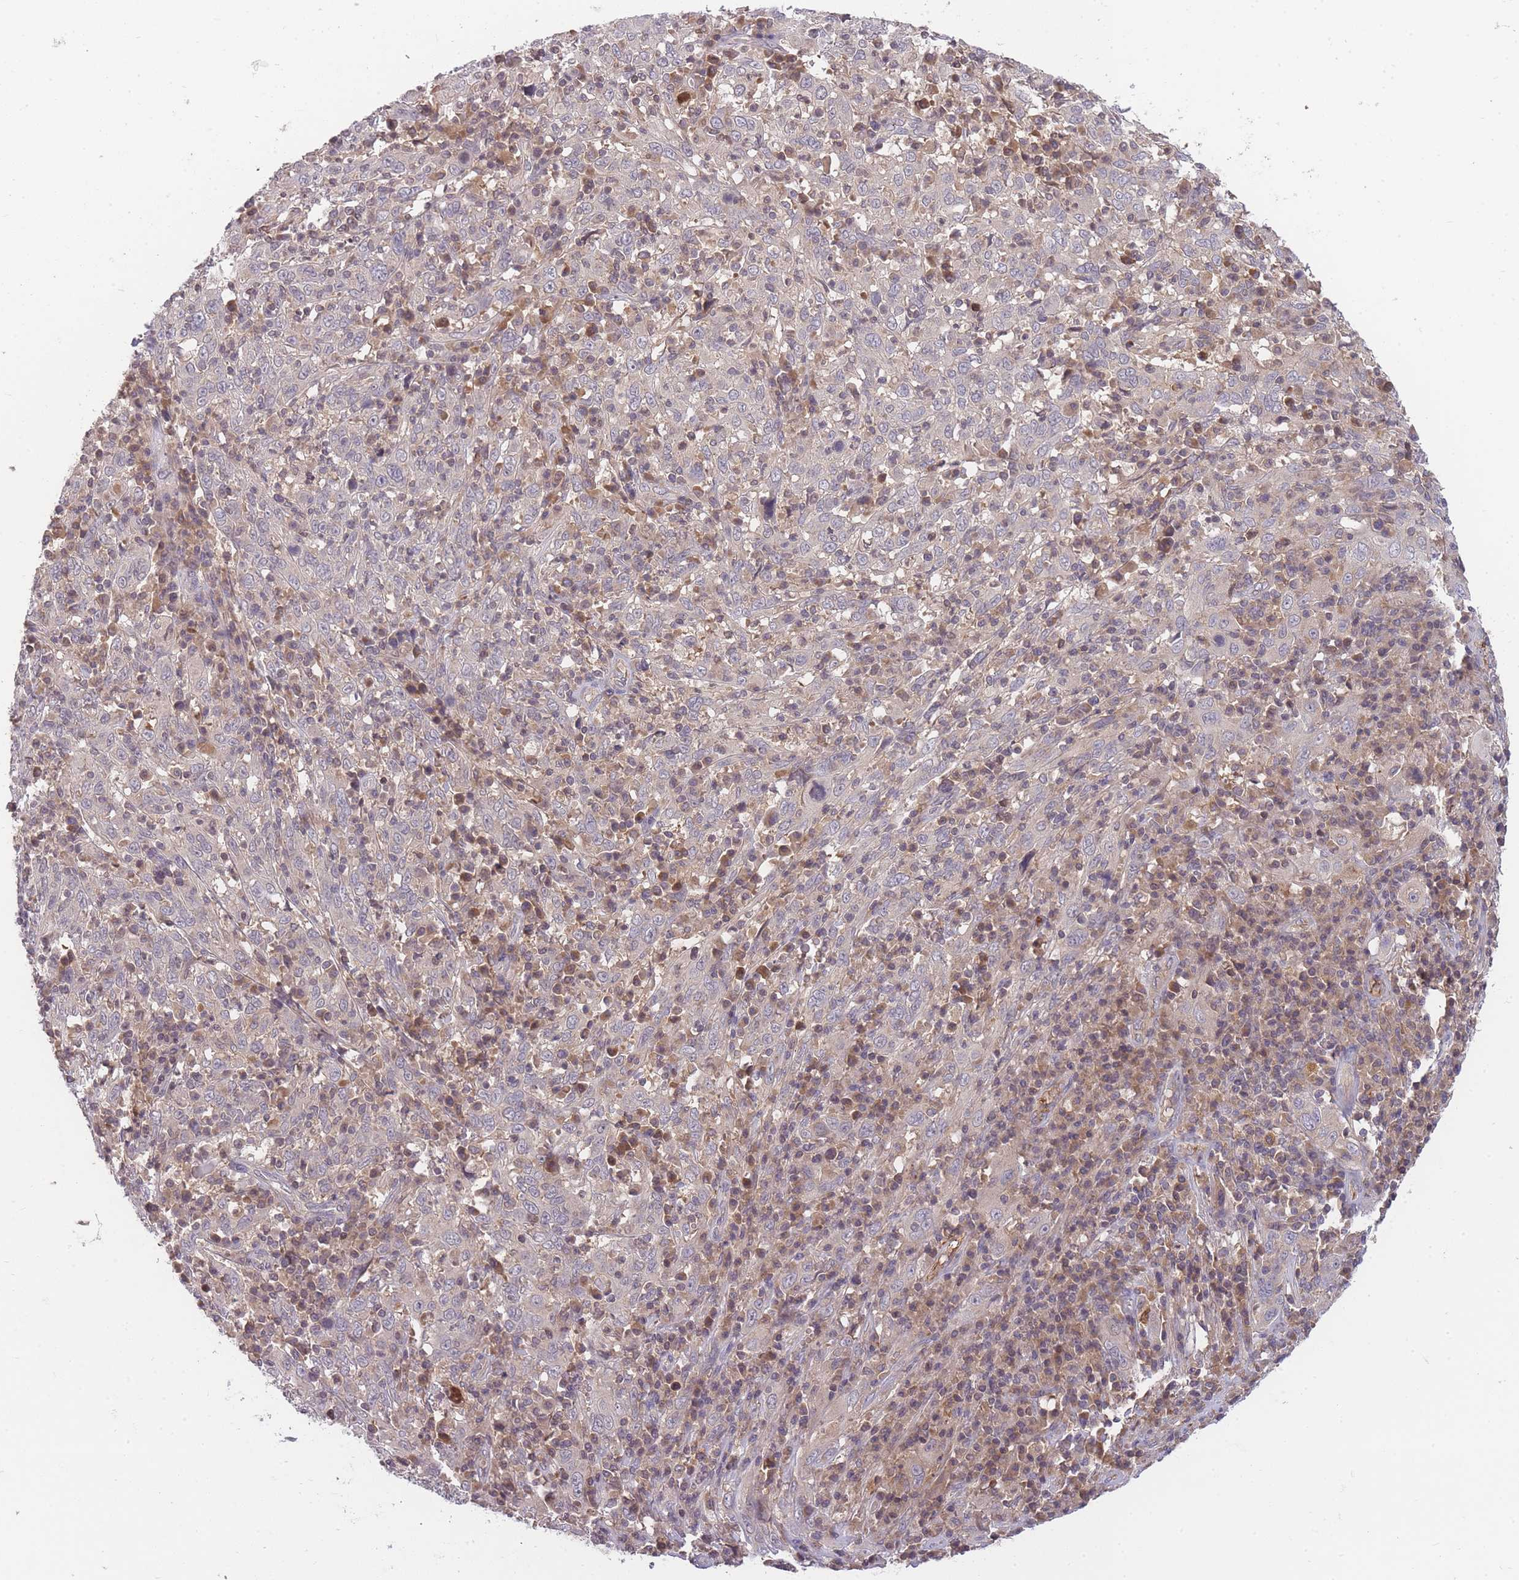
{"staining": {"intensity": "weak", "quantity": "<25%", "location": "cytoplasmic/membranous"}, "tissue": "cervical cancer", "cell_type": "Tumor cells", "image_type": "cancer", "snomed": [{"axis": "morphology", "description": "Squamous cell carcinoma, NOS"}, {"axis": "topography", "description": "Cervix"}], "caption": "DAB immunohistochemical staining of cervical cancer (squamous cell carcinoma) reveals no significant positivity in tumor cells.", "gene": "RALGDS", "patient": {"sex": "female", "age": 46}}